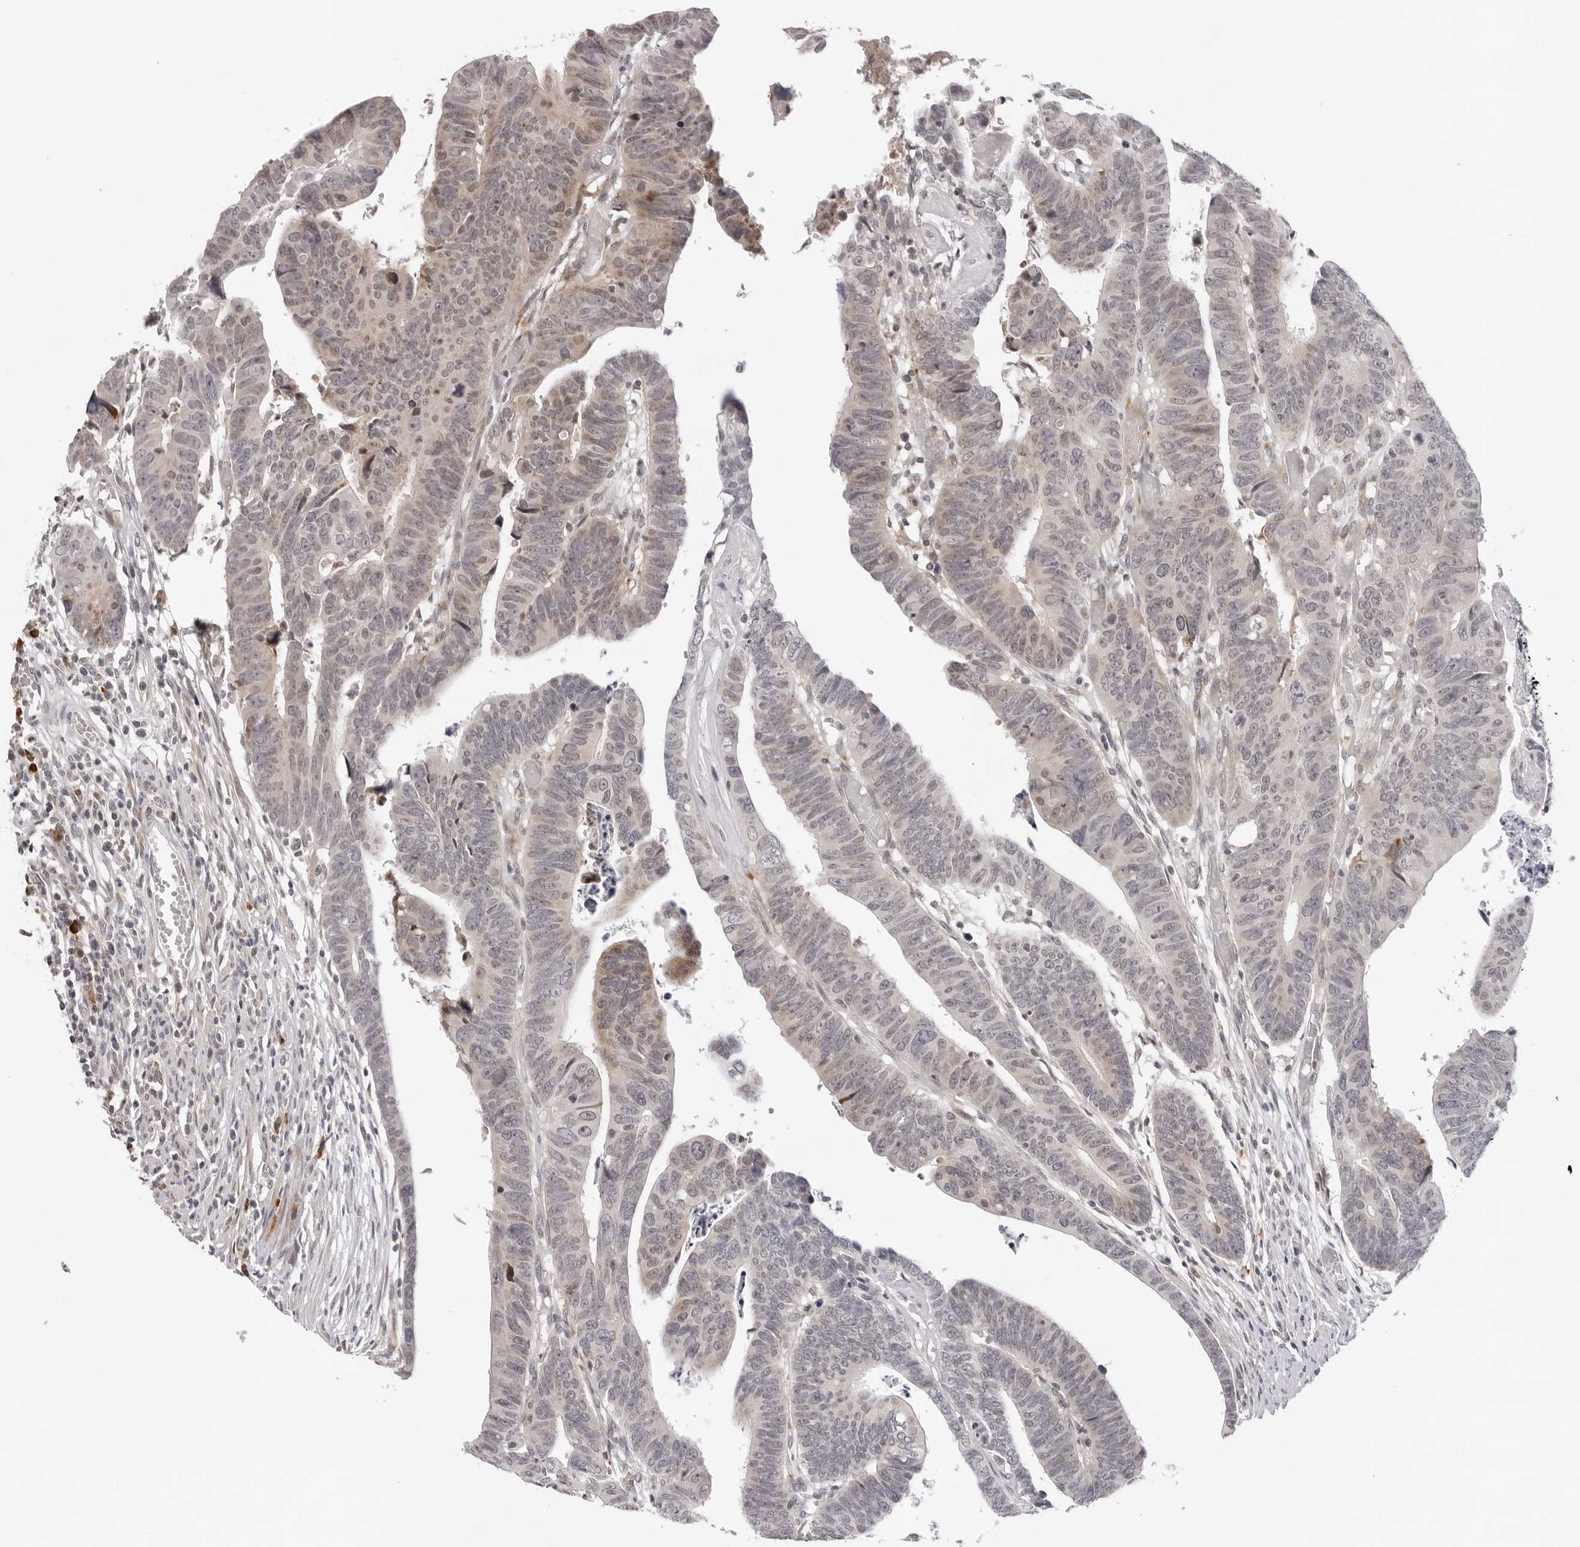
{"staining": {"intensity": "weak", "quantity": "<25%", "location": "cytoplasmic/membranous"}, "tissue": "colorectal cancer", "cell_type": "Tumor cells", "image_type": "cancer", "snomed": [{"axis": "morphology", "description": "Adenocarcinoma, NOS"}, {"axis": "topography", "description": "Rectum"}], "caption": "Image shows no protein staining in tumor cells of adenocarcinoma (colorectal) tissue. (DAB (3,3'-diaminobenzidine) immunohistochemistry (IHC), high magnification).", "gene": "IL17RA", "patient": {"sex": "female", "age": 65}}